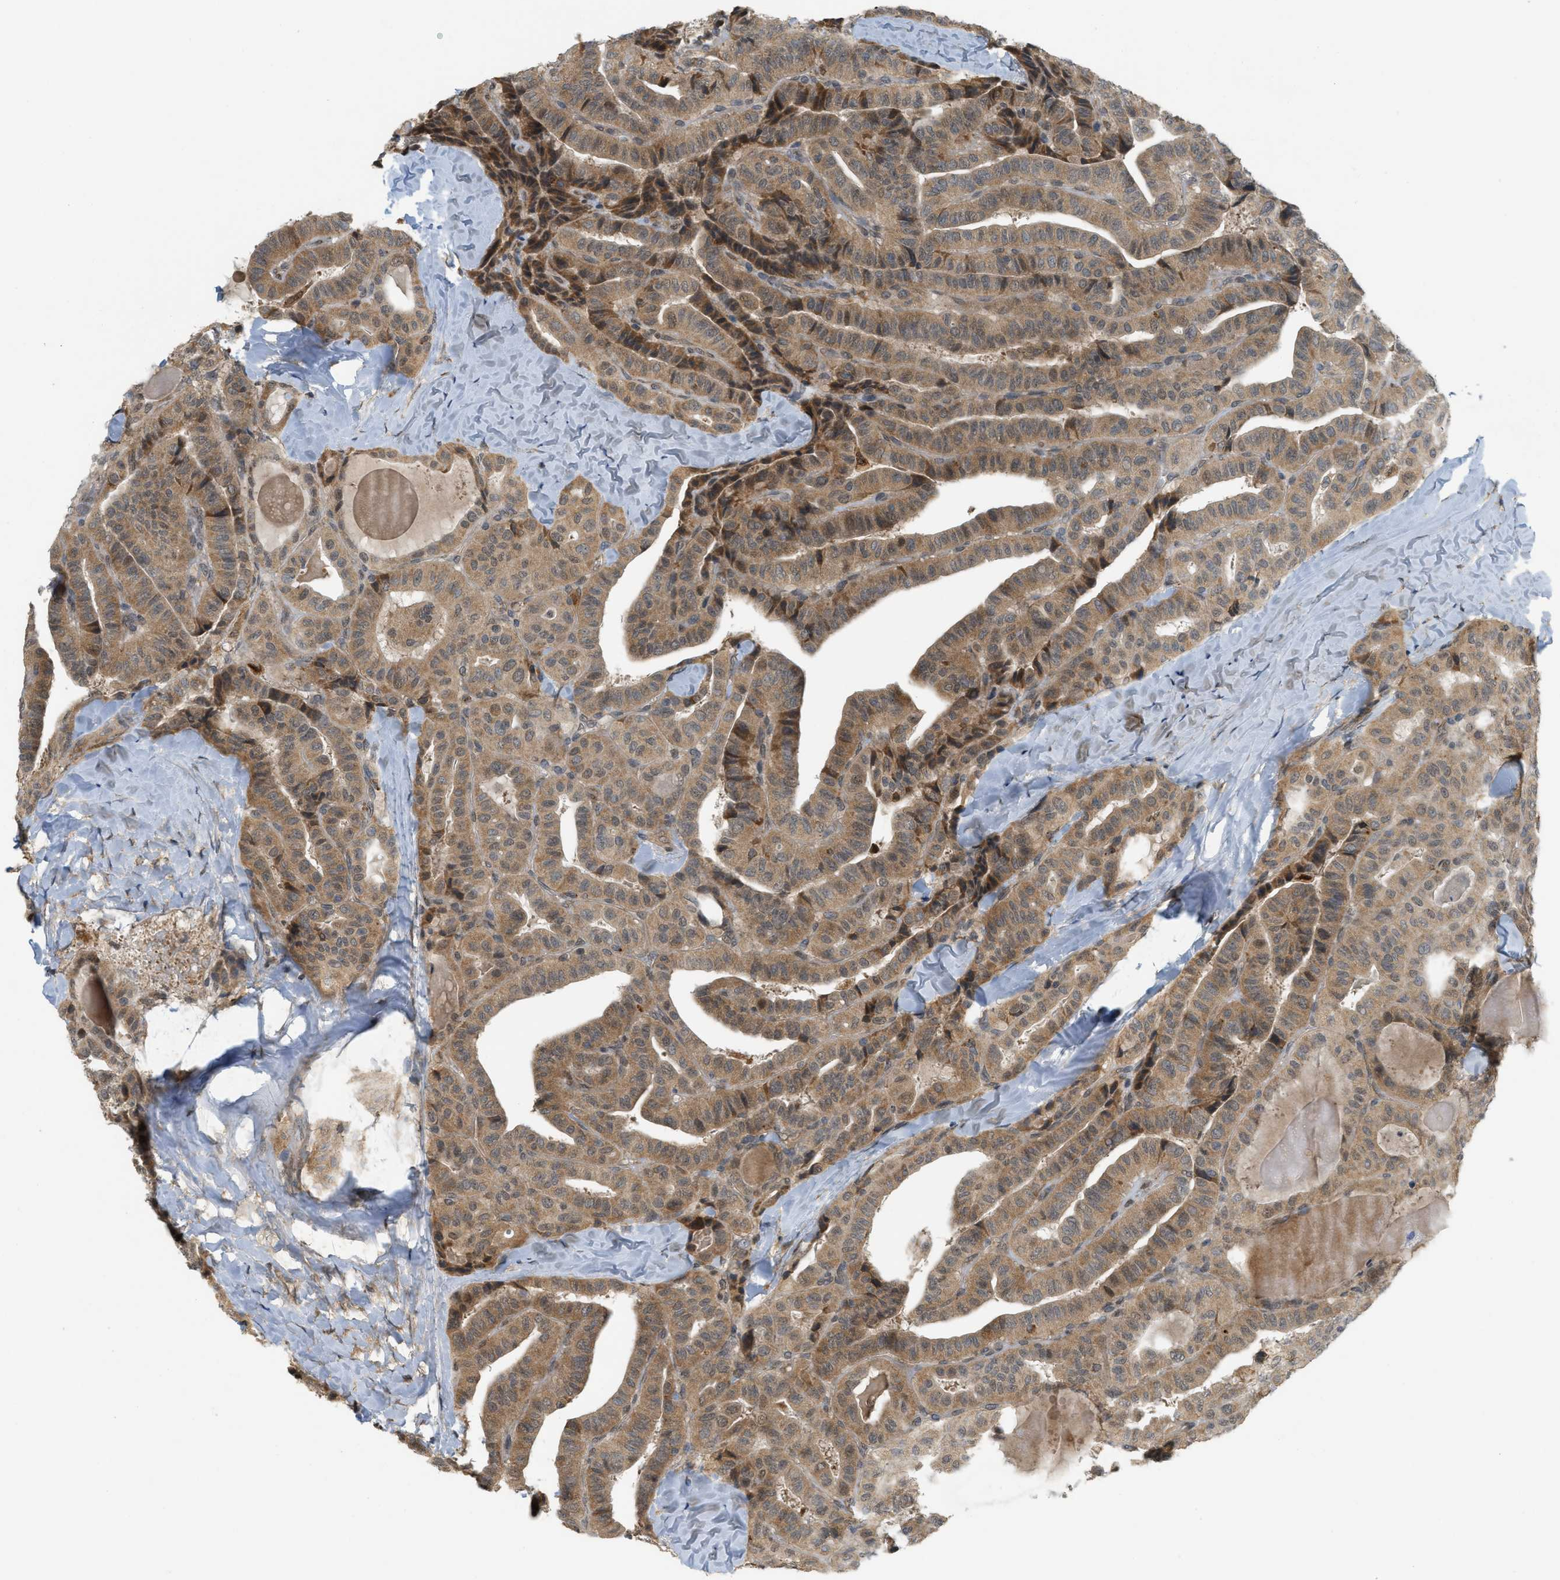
{"staining": {"intensity": "moderate", "quantity": ">75%", "location": "cytoplasmic/membranous"}, "tissue": "thyroid cancer", "cell_type": "Tumor cells", "image_type": "cancer", "snomed": [{"axis": "morphology", "description": "Papillary adenocarcinoma, NOS"}, {"axis": "topography", "description": "Thyroid gland"}], "caption": "Moderate cytoplasmic/membranous positivity for a protein is present in about >75% of tumor cells of thyroid papillary adenocarcinoma using immunohistochemistry.", "gene": "PRKD1", "patient": {"sex": "male", "age": 77}}